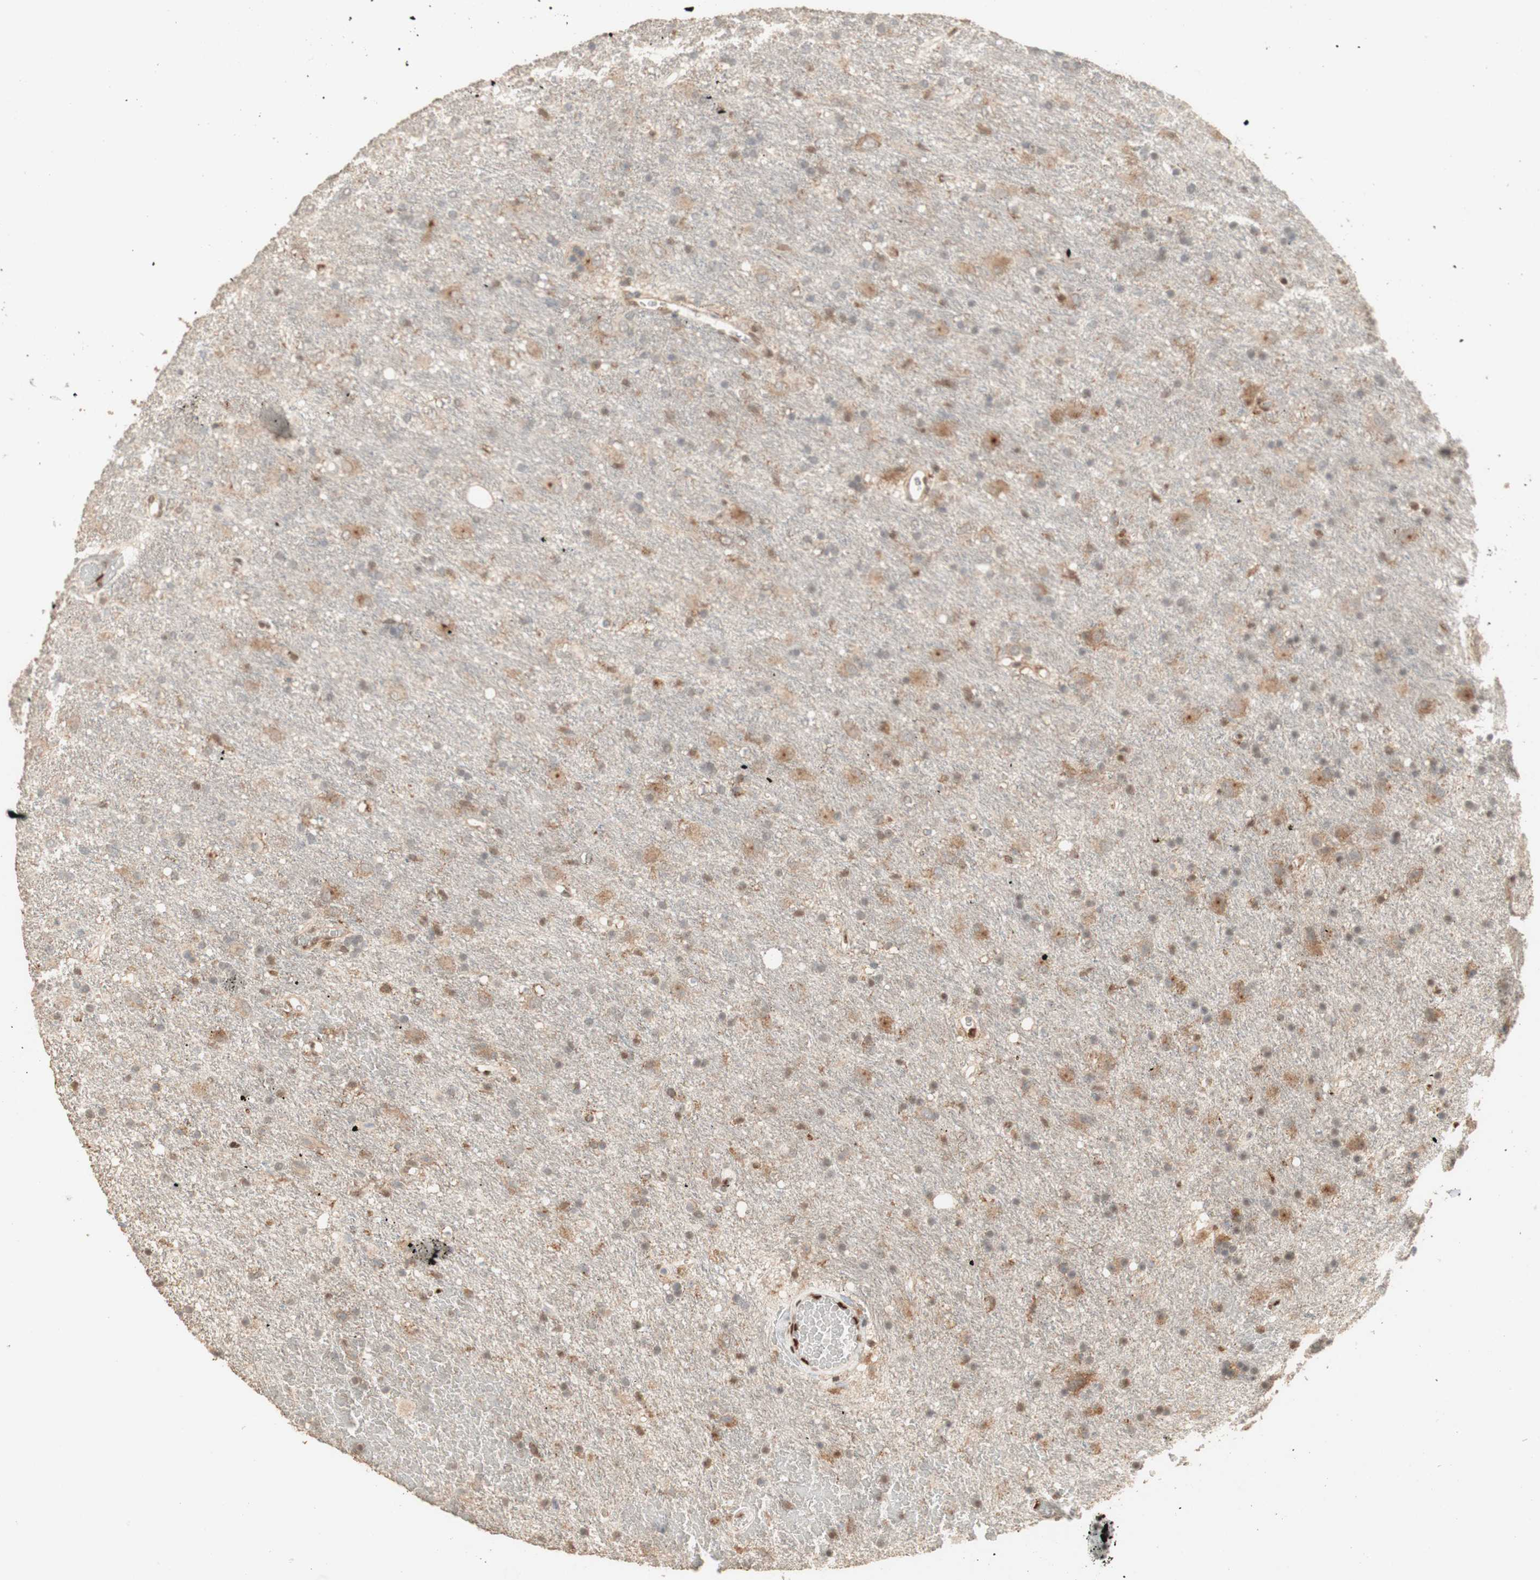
{"staining": {"intensity": "moderate", "quantity": ">75%", "location": "cytoplasmic/membranous"}, "tissue": "glioma", "cell_type": "Tumor cells", "image_type": "cancer", "snomed": [{"axis": "morphology", "description": "Glioma, malignant, Low grade"}, {"axis": "topography", "description": "Brain"}], "caption": "Immunohistochemistry (IHC) photomicrograph of neoplastic tissue: human glioma stained using IHC exhibits medium levels of moderate protein expression localized specifically in the cytoplasmic/membranous of tumor cells, appearing as a cytoplasmic/membranous brown color.", "gene": "FOXP1", "patient": {"sex": "male", "age": 77}}